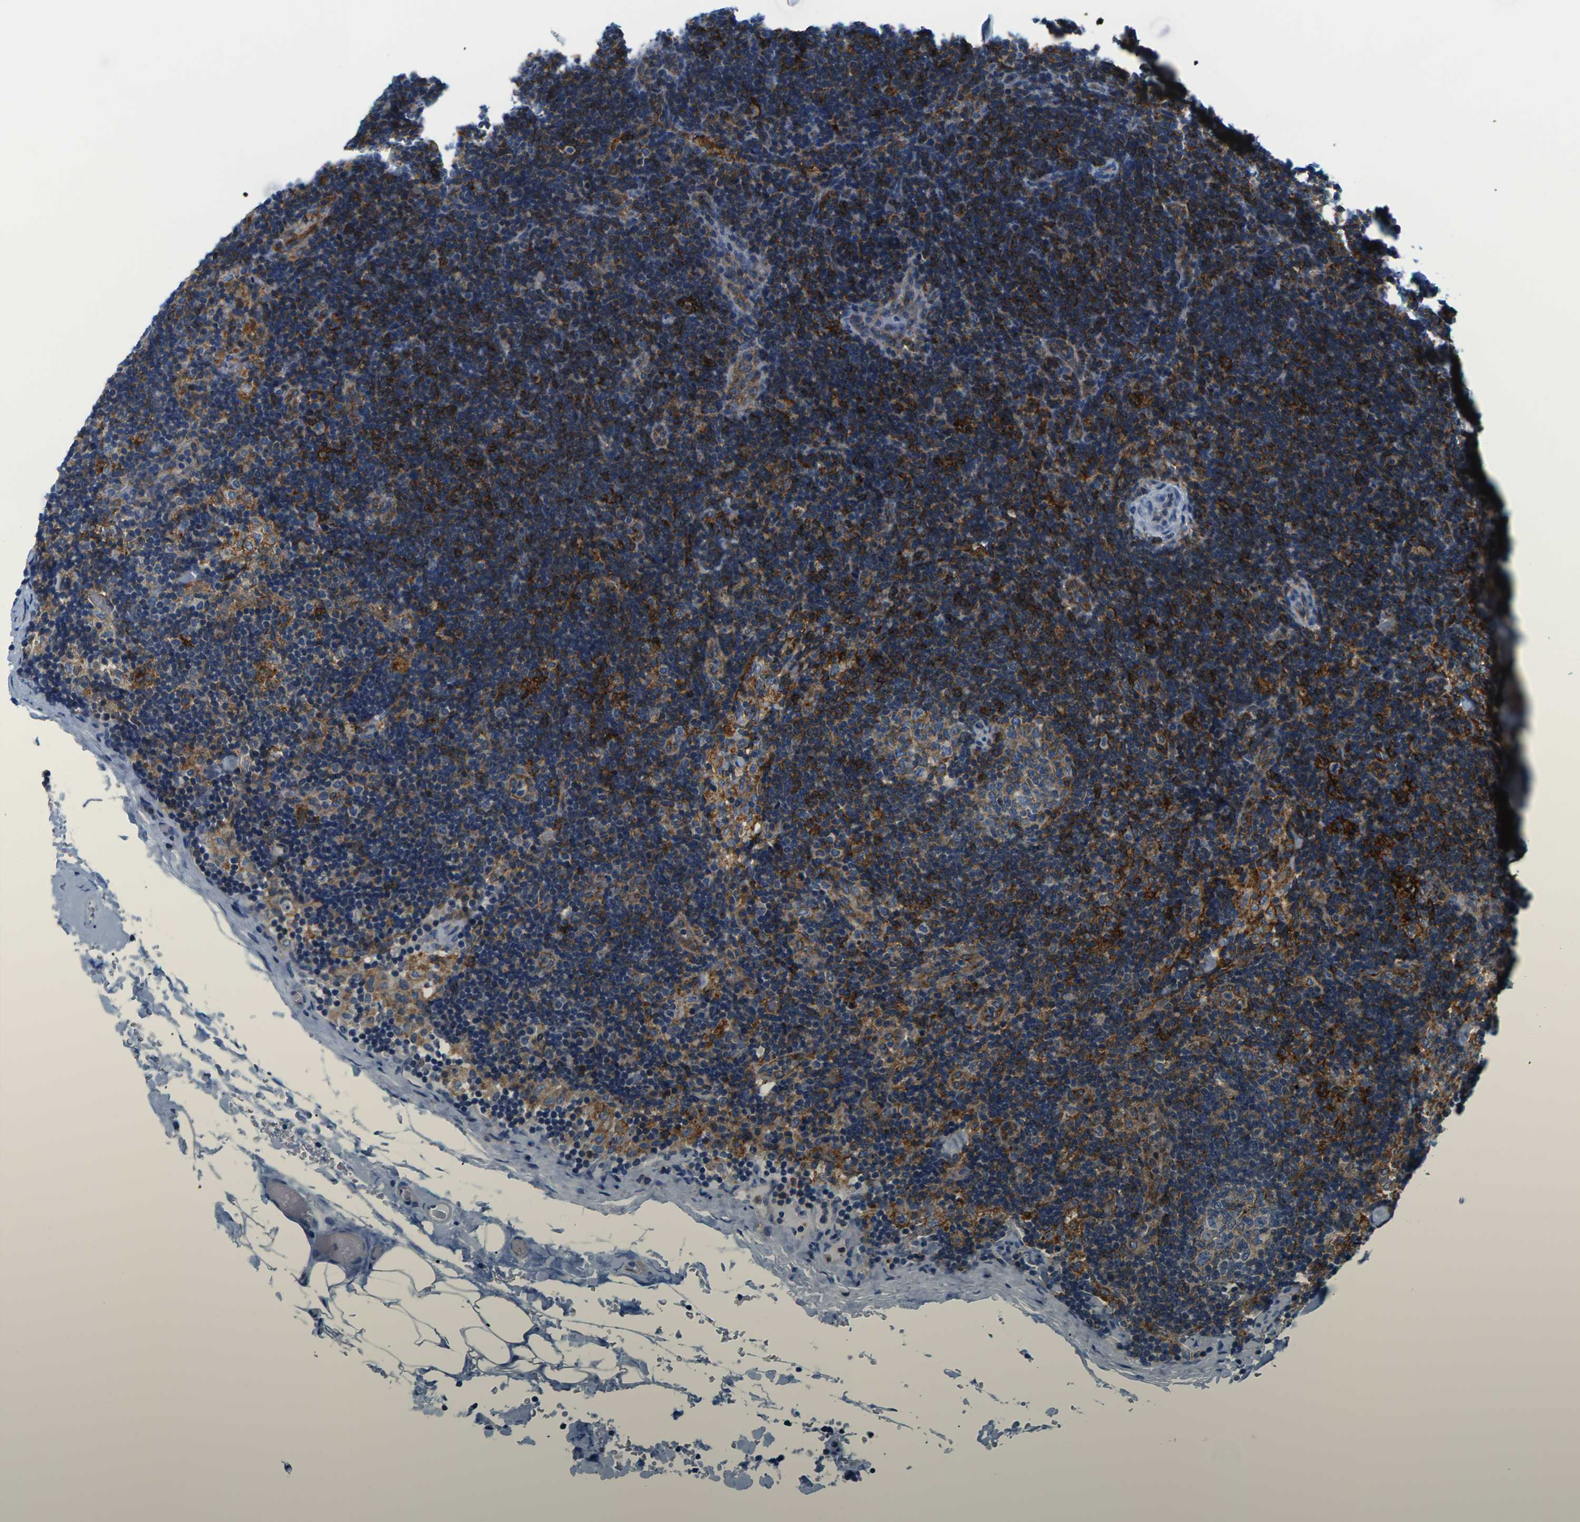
{"staining": {"intensity": "weak", "quantity": ">75%", "location": "cytoplasmic/membranous"}, "tissue": "lymph node", "cell_type": "Germinal center cells", "image_type": "normal", "snomed": [{"axis": "morphology", "description": "Normal tissue, NOS"}, {"axis": "topography", "description": "Lymph node"}], "caption": "Immunohistochemistry staining of benign lymph node, which reveals low levels of weak cytoplasmic/membranous expression in approximately >75% of germinal center cells indicating weak cytoplasmic/membranous protein staining. The staining was performed using DAB (brown) for protein detection and nuclei were counterstained in hematoxylin (blue).", "gene": "SOCS4", "patient": {"sex": "female", "age": 14}}